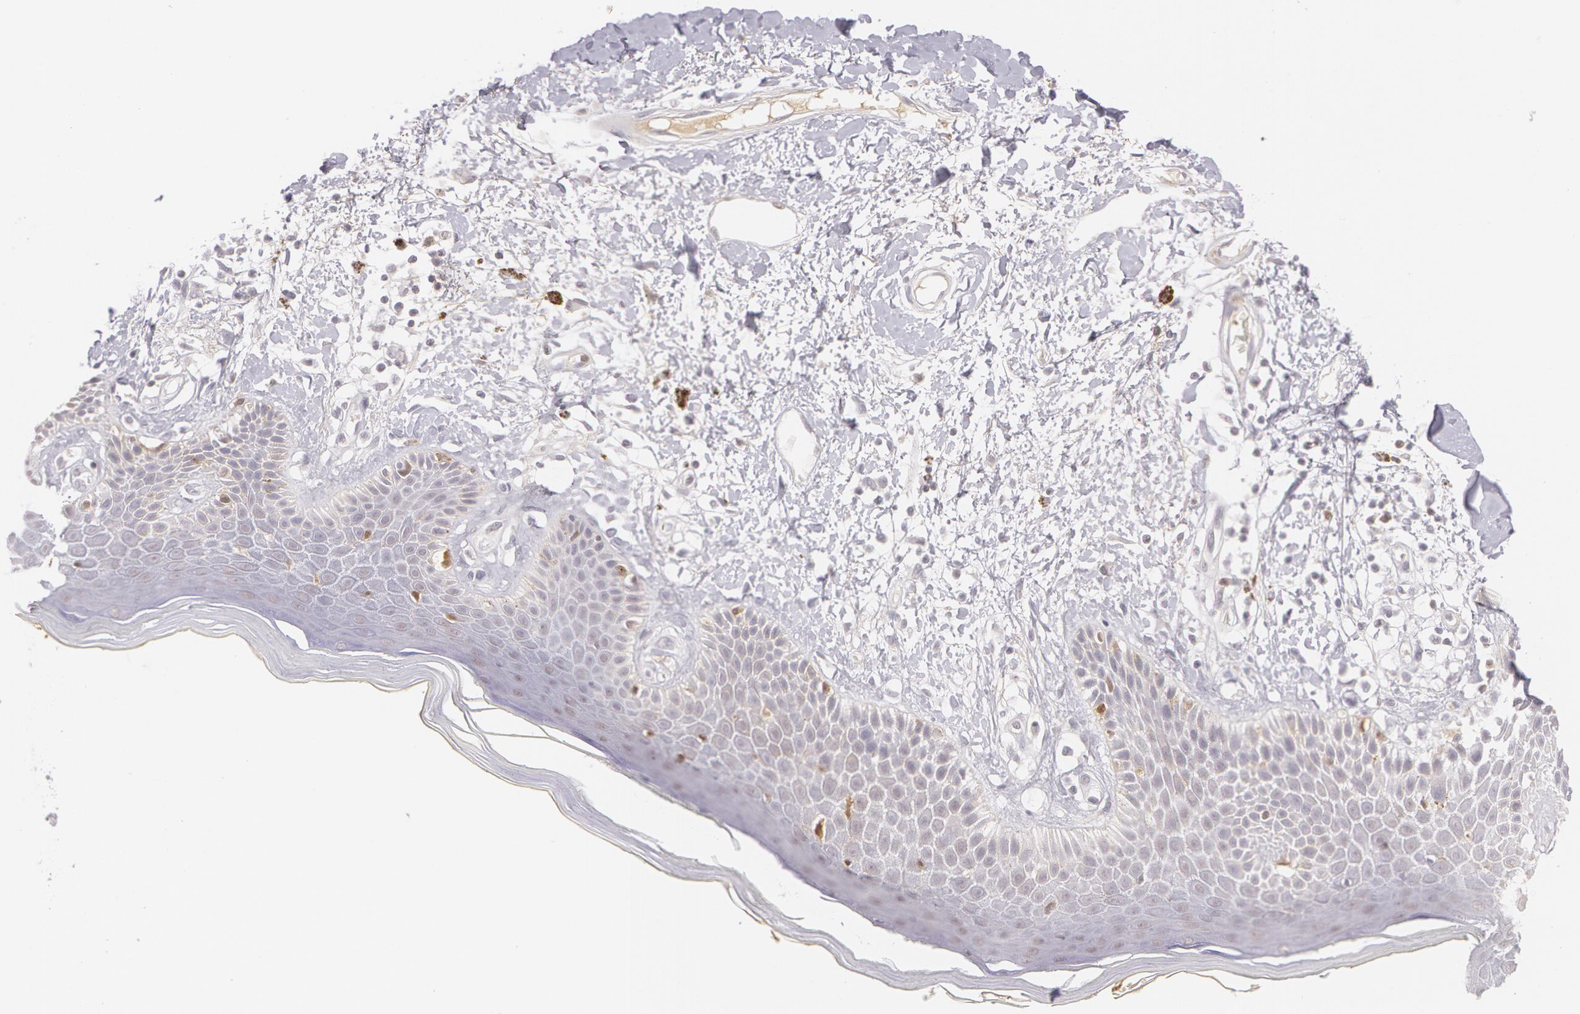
{"staining": {"intensity": "negative", "quantity": "none", "location": "none"}, "tissue": "skin", "cell_type": "Epidermal cells", "image_type": "normal", "snomed": [{"axis": "morphology", "description": "Normal tissue, NOS"}, {"axis": "topography", "description": "Anal"}], "caption": "DAB (3,3'-diaminobenzidine) immunohistochemical staining of unremarkable human skin demonstrates no significant expression in epidermal cells.", "gene": "LBP", "patient": {"sex": "female", "age": 78}}